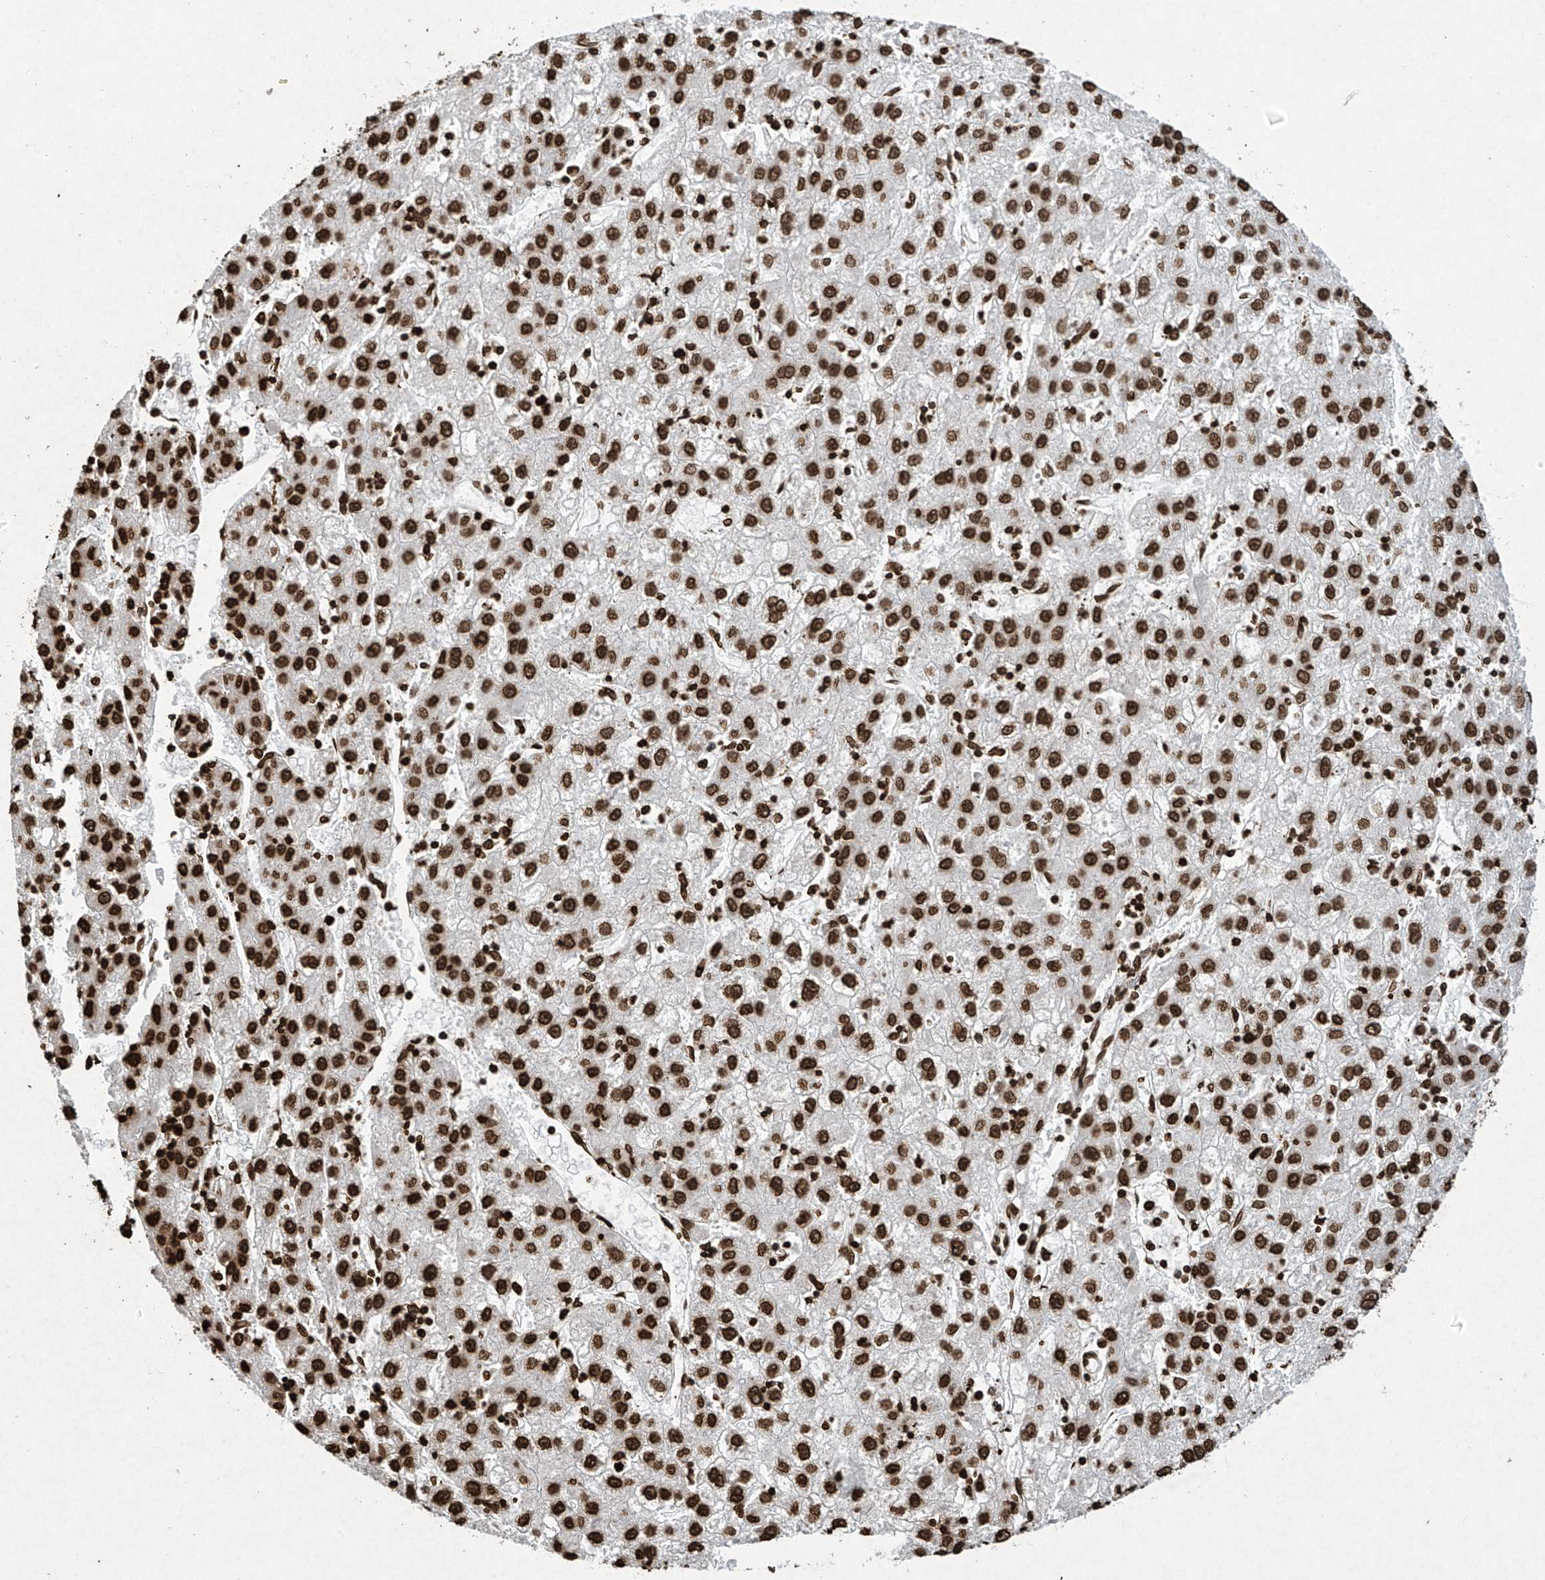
{"staining": {"intensity": "strong", "quantity": ">75%", "location": "nuclear"}, "tissue": "liver cancer", "cell_type": "Tumor cells", "image_type": "cancer", "snomed": [{"axis": "morphology", "description": "Carcinoma, Hepatocellular, NOS"}, {"axis": "topography", "description": "Liver"}], "caption": "Brown immunohistochemical staining in human liver hepatocellular carcinoma shows strong nuclear staining in approximately >75% of tumor cells. (IHC, brightfield microscopy, high magnification).", "gene": "H3-3A", "patient": {"sex": "male", "age": 72}}